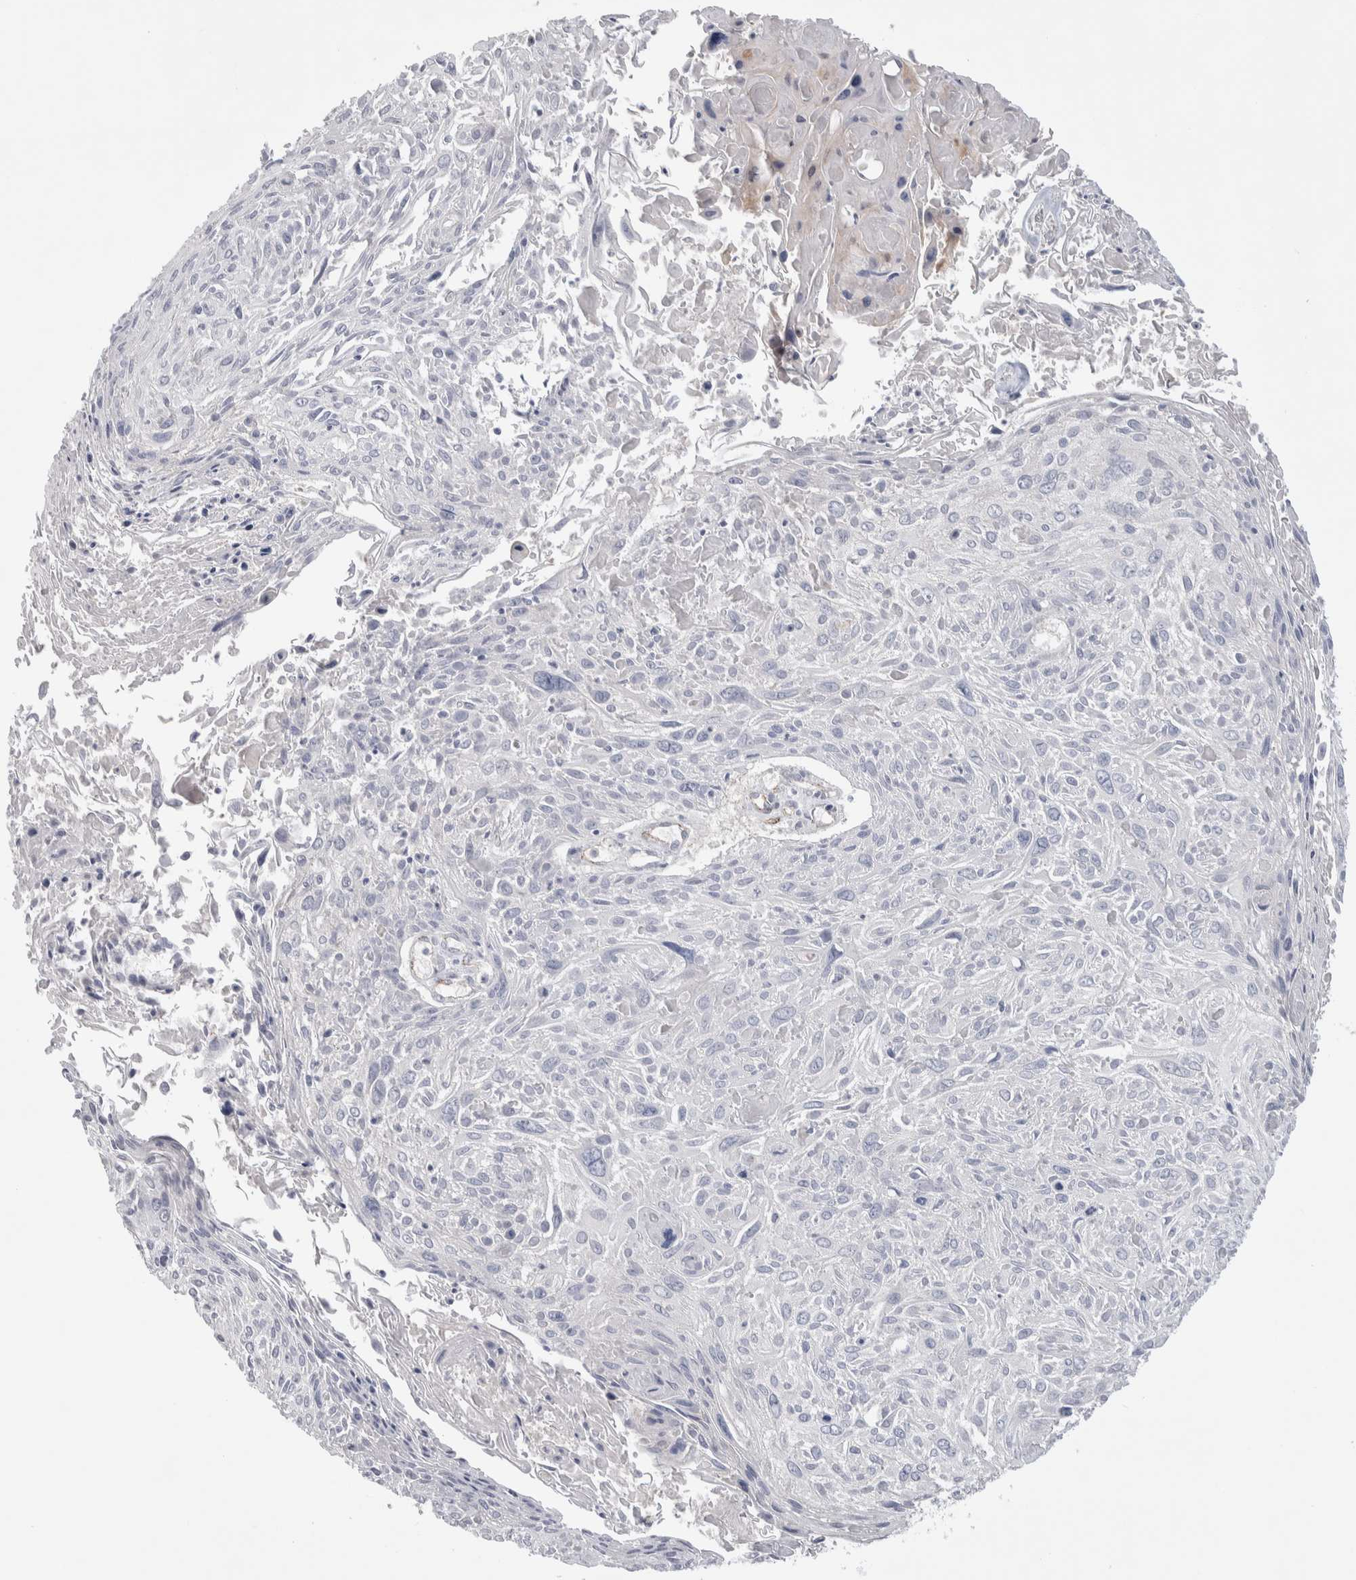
{"staining": {"intensity": "negative", "quantity": "none", "location": "none"}, "tissue": "cervical cancer", "cell_type": "Tumor cells", "image_type": "cancer", "snomed": [{"axis": "morphology", "description": "Squamous cell carcinoma, NOS"}, {"axis": "topography", "description": "Cervix"}], "caption": "There is no significant staining in tumor cells of cervical squamous cell carcinoma.", "gene": "ZNF862", "patient": {"sex": "female", "age": 51}}